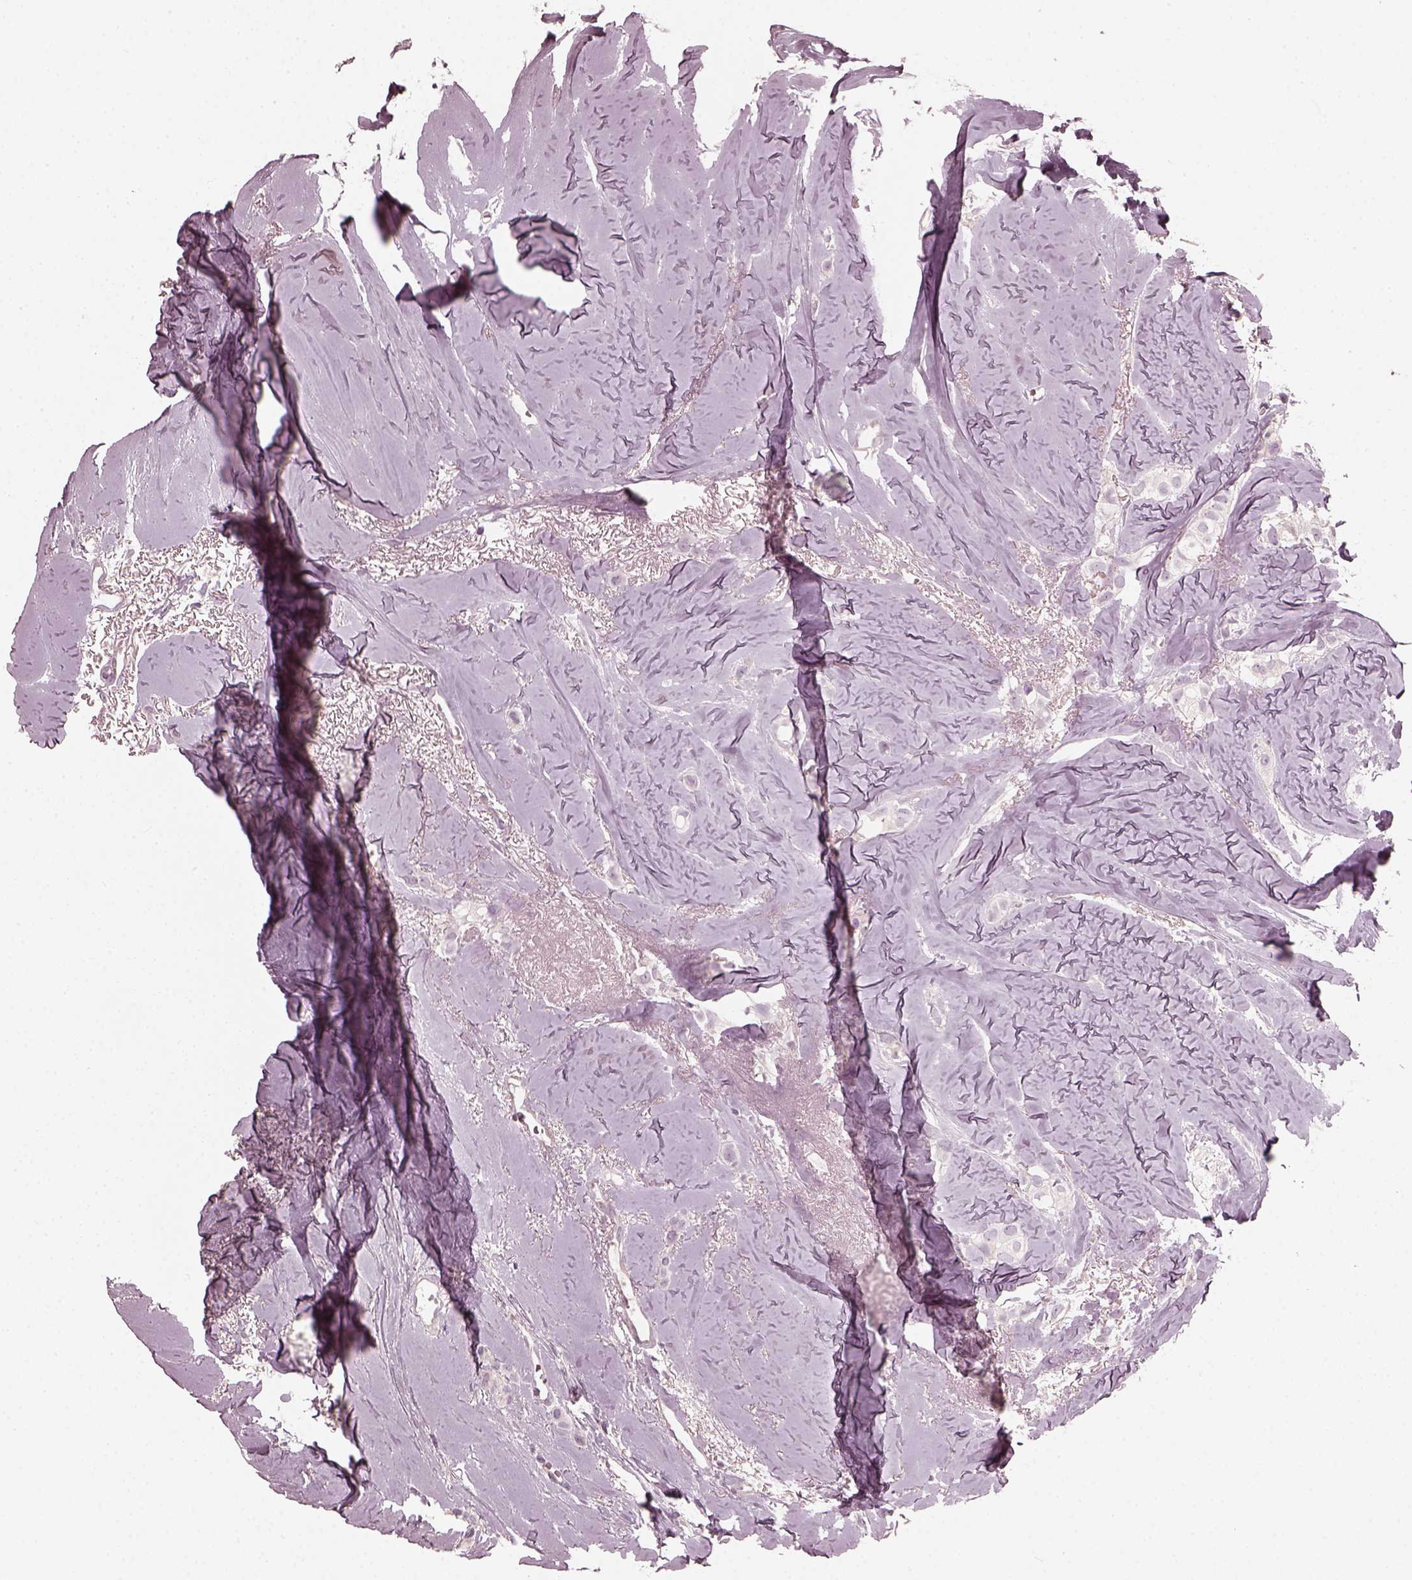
{"staining": {"intensity": "negative", "quantity": "none", "location": "none"}, "tissue": "breast cancer", "cell_type": "Tumor cells", "image_type": "cancer", "snomed": [{"axis": "morphology", "description": "Duct carcinoma"}, {"axis": "topography", "description": "Breast"}], "caption": "Micrograph shows no significant protein staining in tumor cells of breast intraductal carcinoma.", "gene": "CHIT1", "patient": {"sex": "female", "age": 85}}